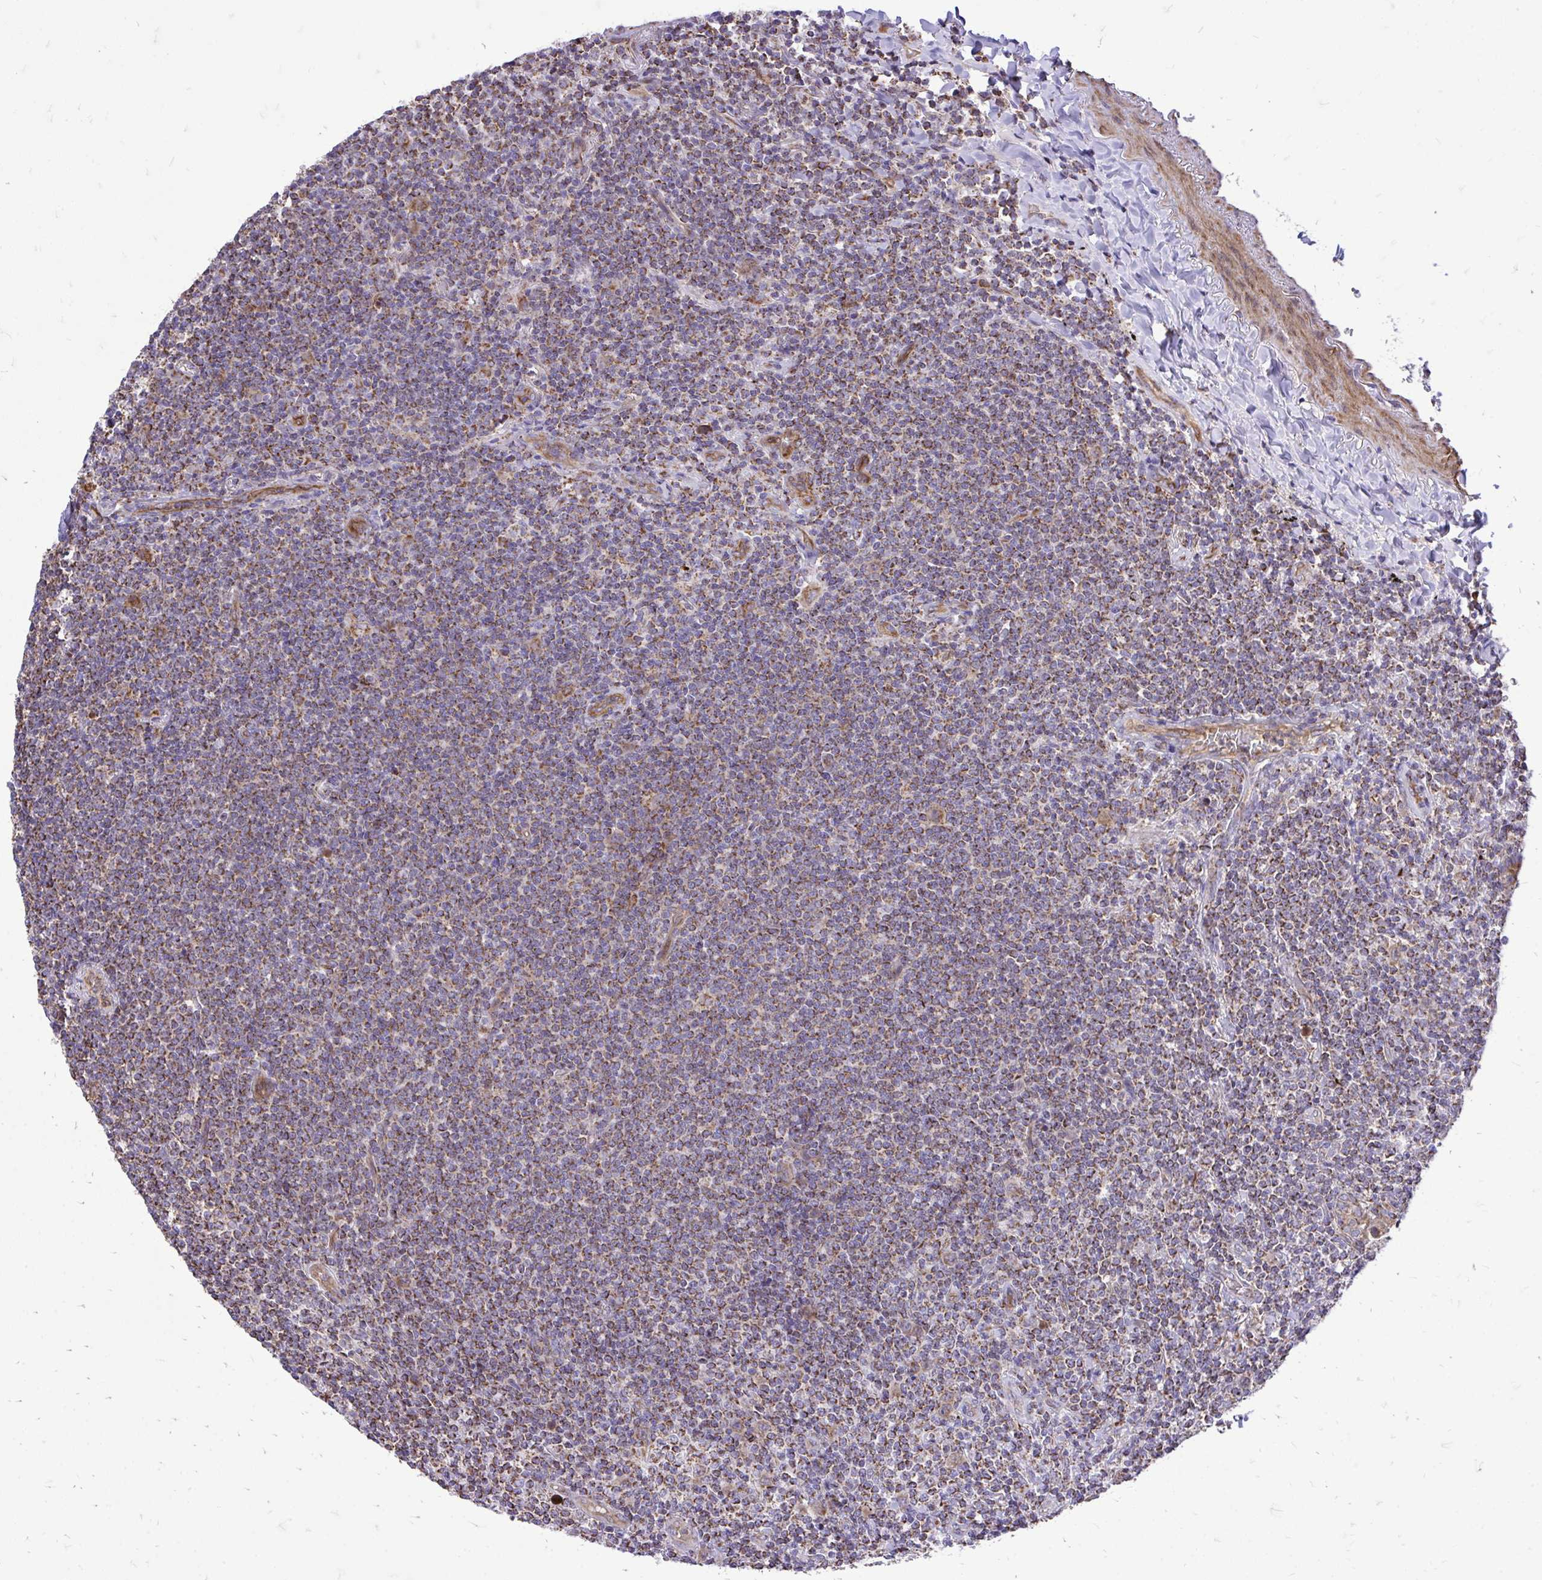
{"staining": {"intensity": "moderate", "quantity": ">75%", "location": "cytoplasmic/membranous"}, "tissue": "lymphoma", "cell_type": "Tumor cells", "image_type": "cancer", "snomed": [{"axis": "morphology", "description": "Malignant lymphoma, non-Hodgkin's type, Low grade"}, {"axis": "topography", "description": "Lung"}], "caption": "DAB (3,3'-diaminobenzidine) immunohistochemical staining of lymphoma reveals moderate cytoplasmic/membranous protein positivity in approximately >75% of tumor cells.", "gene": "UBE2C", "patient": {"sex": "female", "age": 71}}